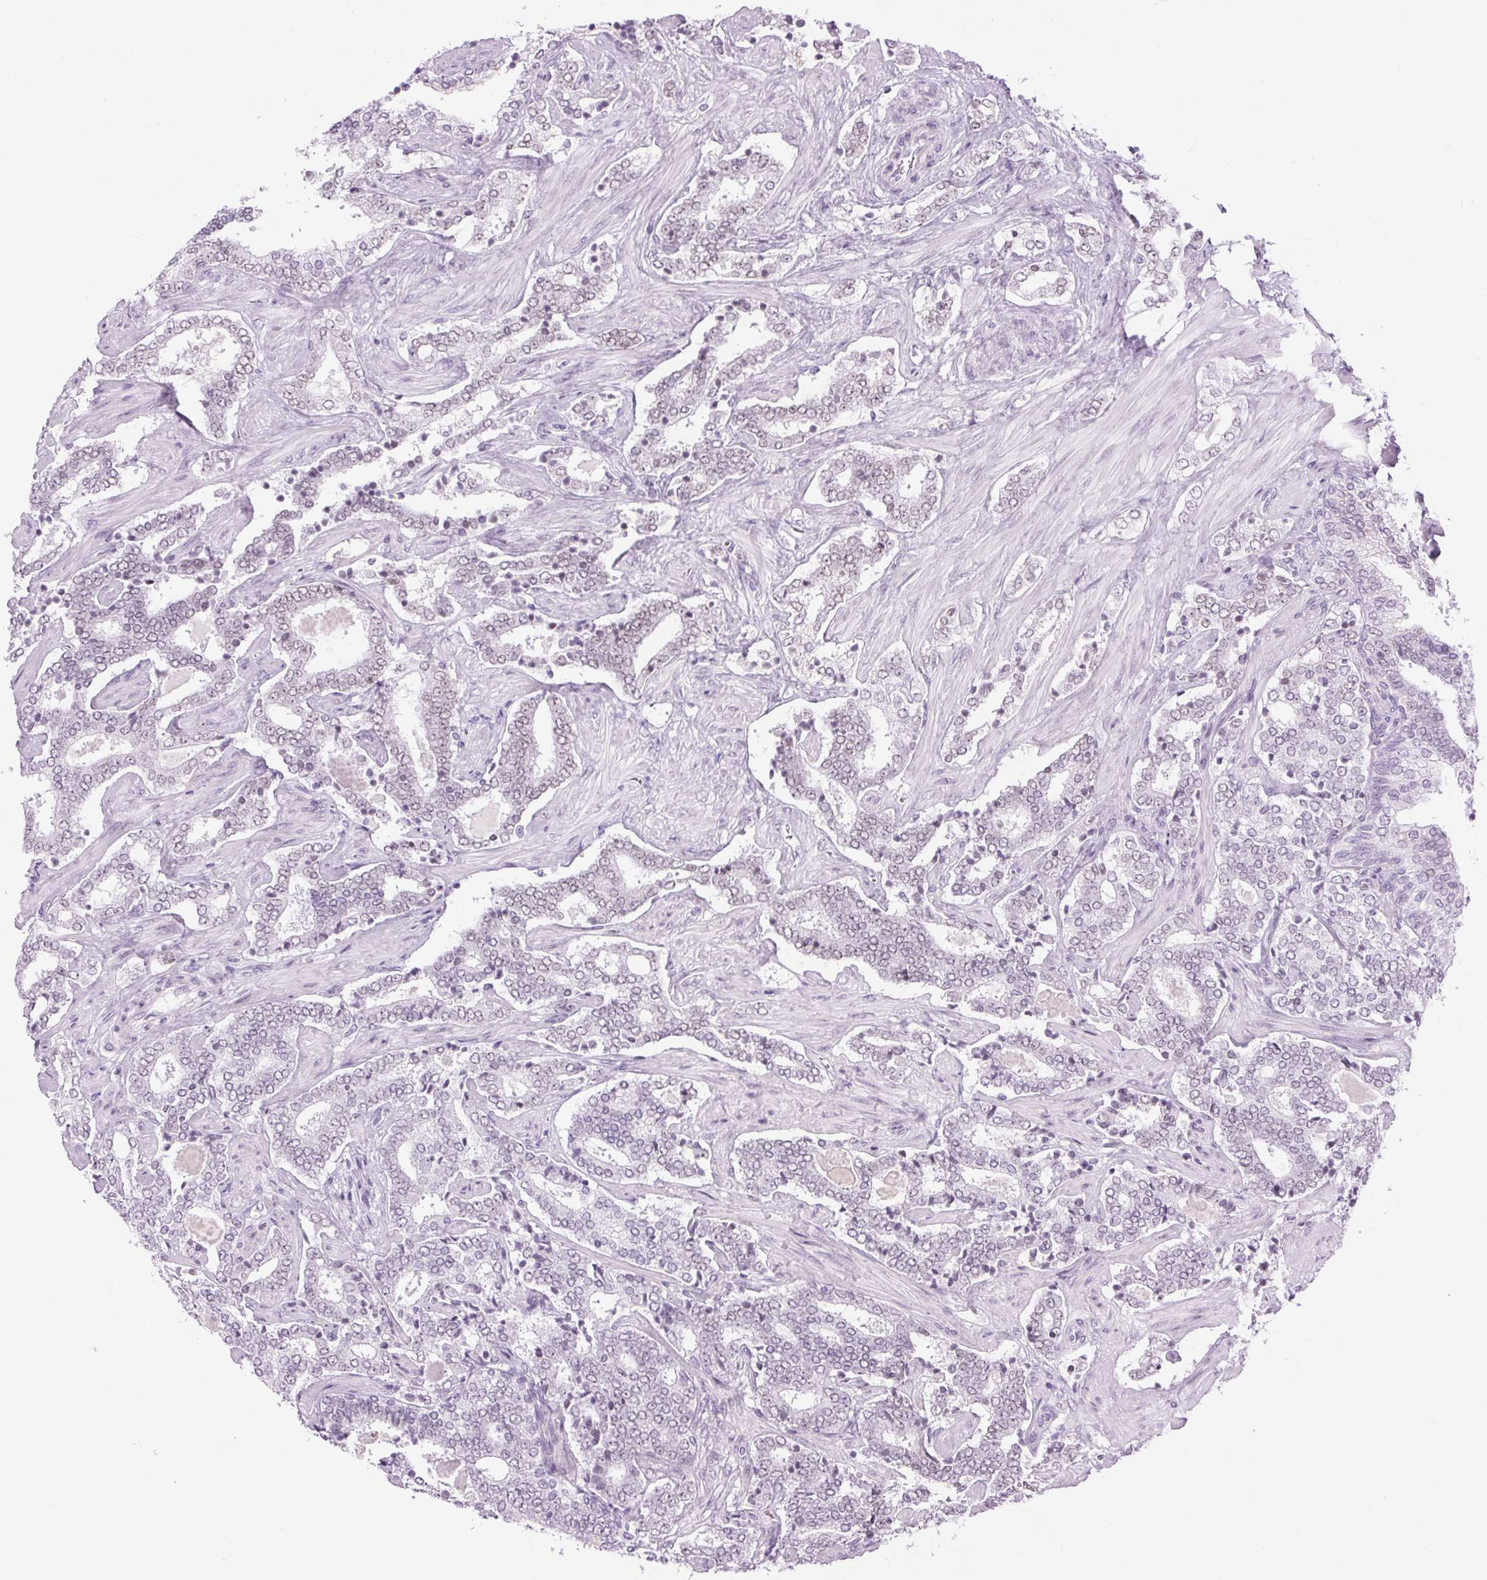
{"staining": {"intensity": "negative", "quantity": "none", "location": "none"}, "tissue": "prostate cancer", "cell_type": "Tumor cells", "image_type": "cancer", "snomed": [{"axis": "morphology", "description": "Adenocarcinoma, High grade"}, {"axis": "topography", "description": "Prostate"}], "caption": "IHC image of human prostate cancer stained for a protein (brown), which exhibits no staining in tumor cells.", "gene": "BEND2", "patient": {"sex": "male", "age": 60}}